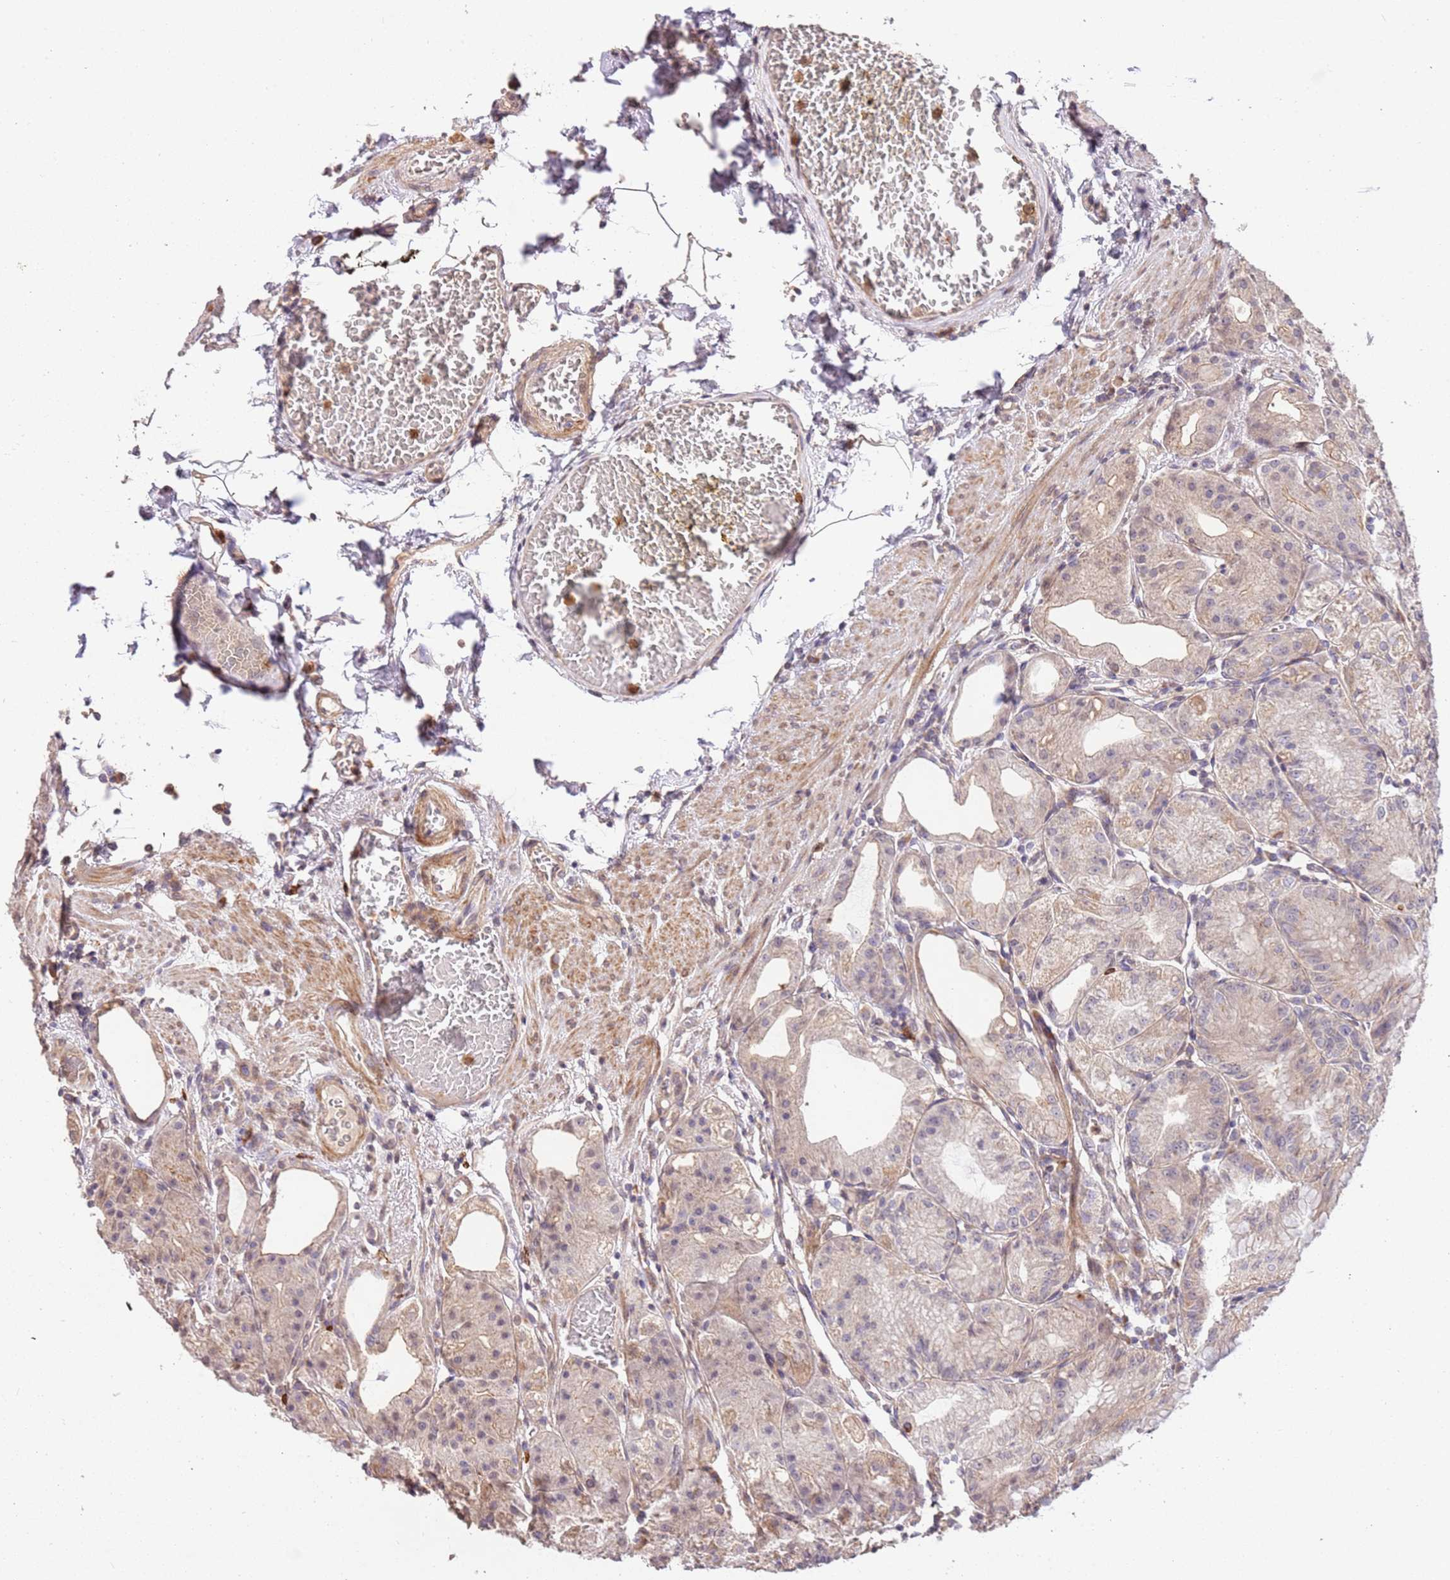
{"staining": {"intensity": "moderate", "quantity": "25%-75%", "location": "cytoplasmic/membranous"}, "tissue": "stomach", "cell_type": "Glandular cells", "image_type": "normal", "snomed": [{"axis": "morphology", "description": "Normal tissue, NOS"}, {"axis": "topography", "description": "Stomach, upper"}, {"axis": "topography", "description": "Stomach, lower"}], "caption": "High-power microscopy captured an immunohistochemistry histopathology image of unremarkable stomach, revealing moderate cytoplasmic/membranous positivity in about 25%-75% of glandular cells.", "gene": "SLC16A4", "patient": {"sex": "male", "age": 71}}